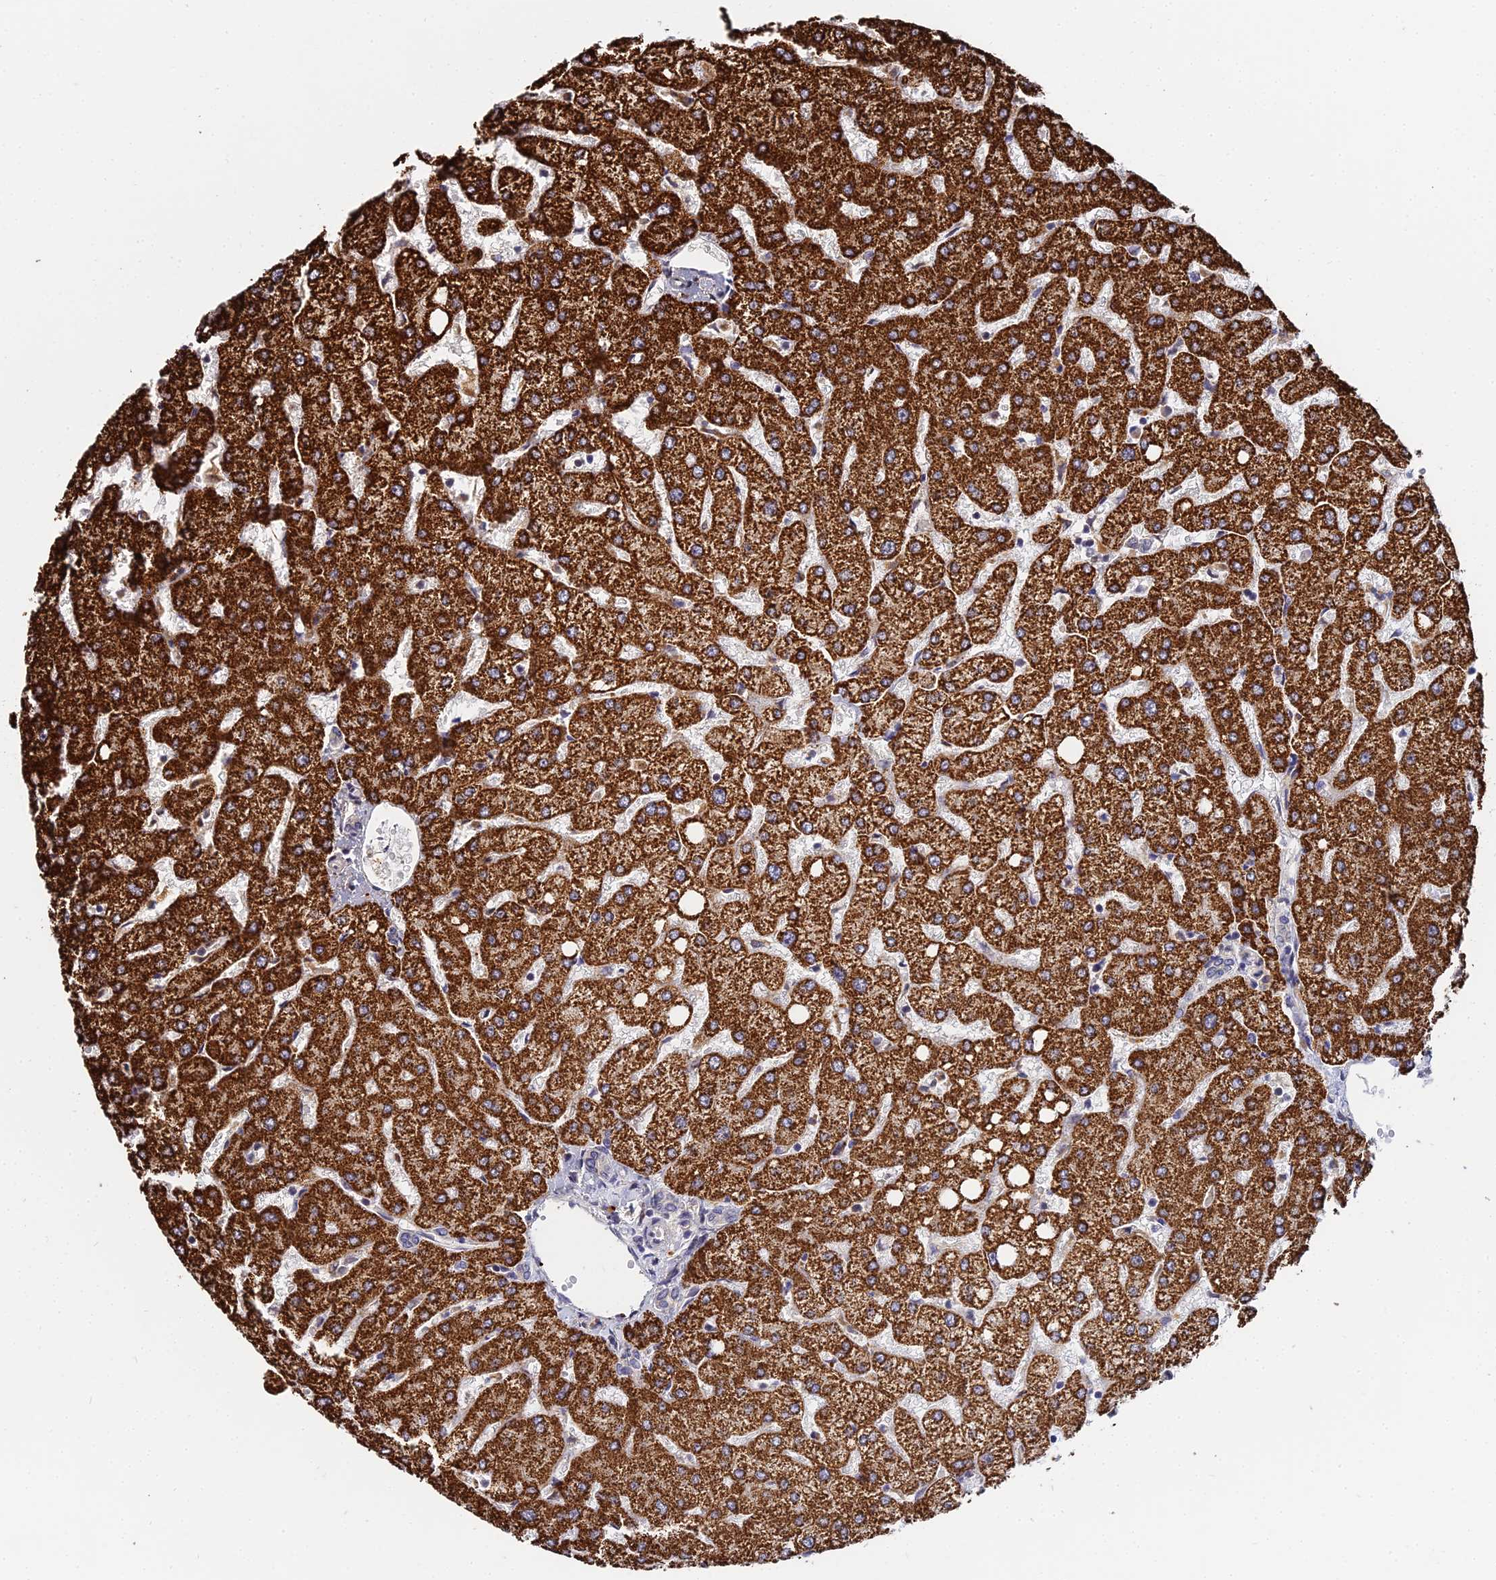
{"staining": {"intensity": "negative", "quantity": "none", "location": "none"}, "tissue": "liver", "cell_type": "Cholangiocytes", "image_type": "normal", "snomed": [{"axis": "morphology", "description": "Normal tissue, NOS"}, {"axis": "topography", "description": "Liver"}], "caption": "DAB immunohistochemical staining of unremarkable liver displays no significant positivity in cholangiocytes.", "gene": "LSM5", "patient": {"sex": "female", "age": 54}}